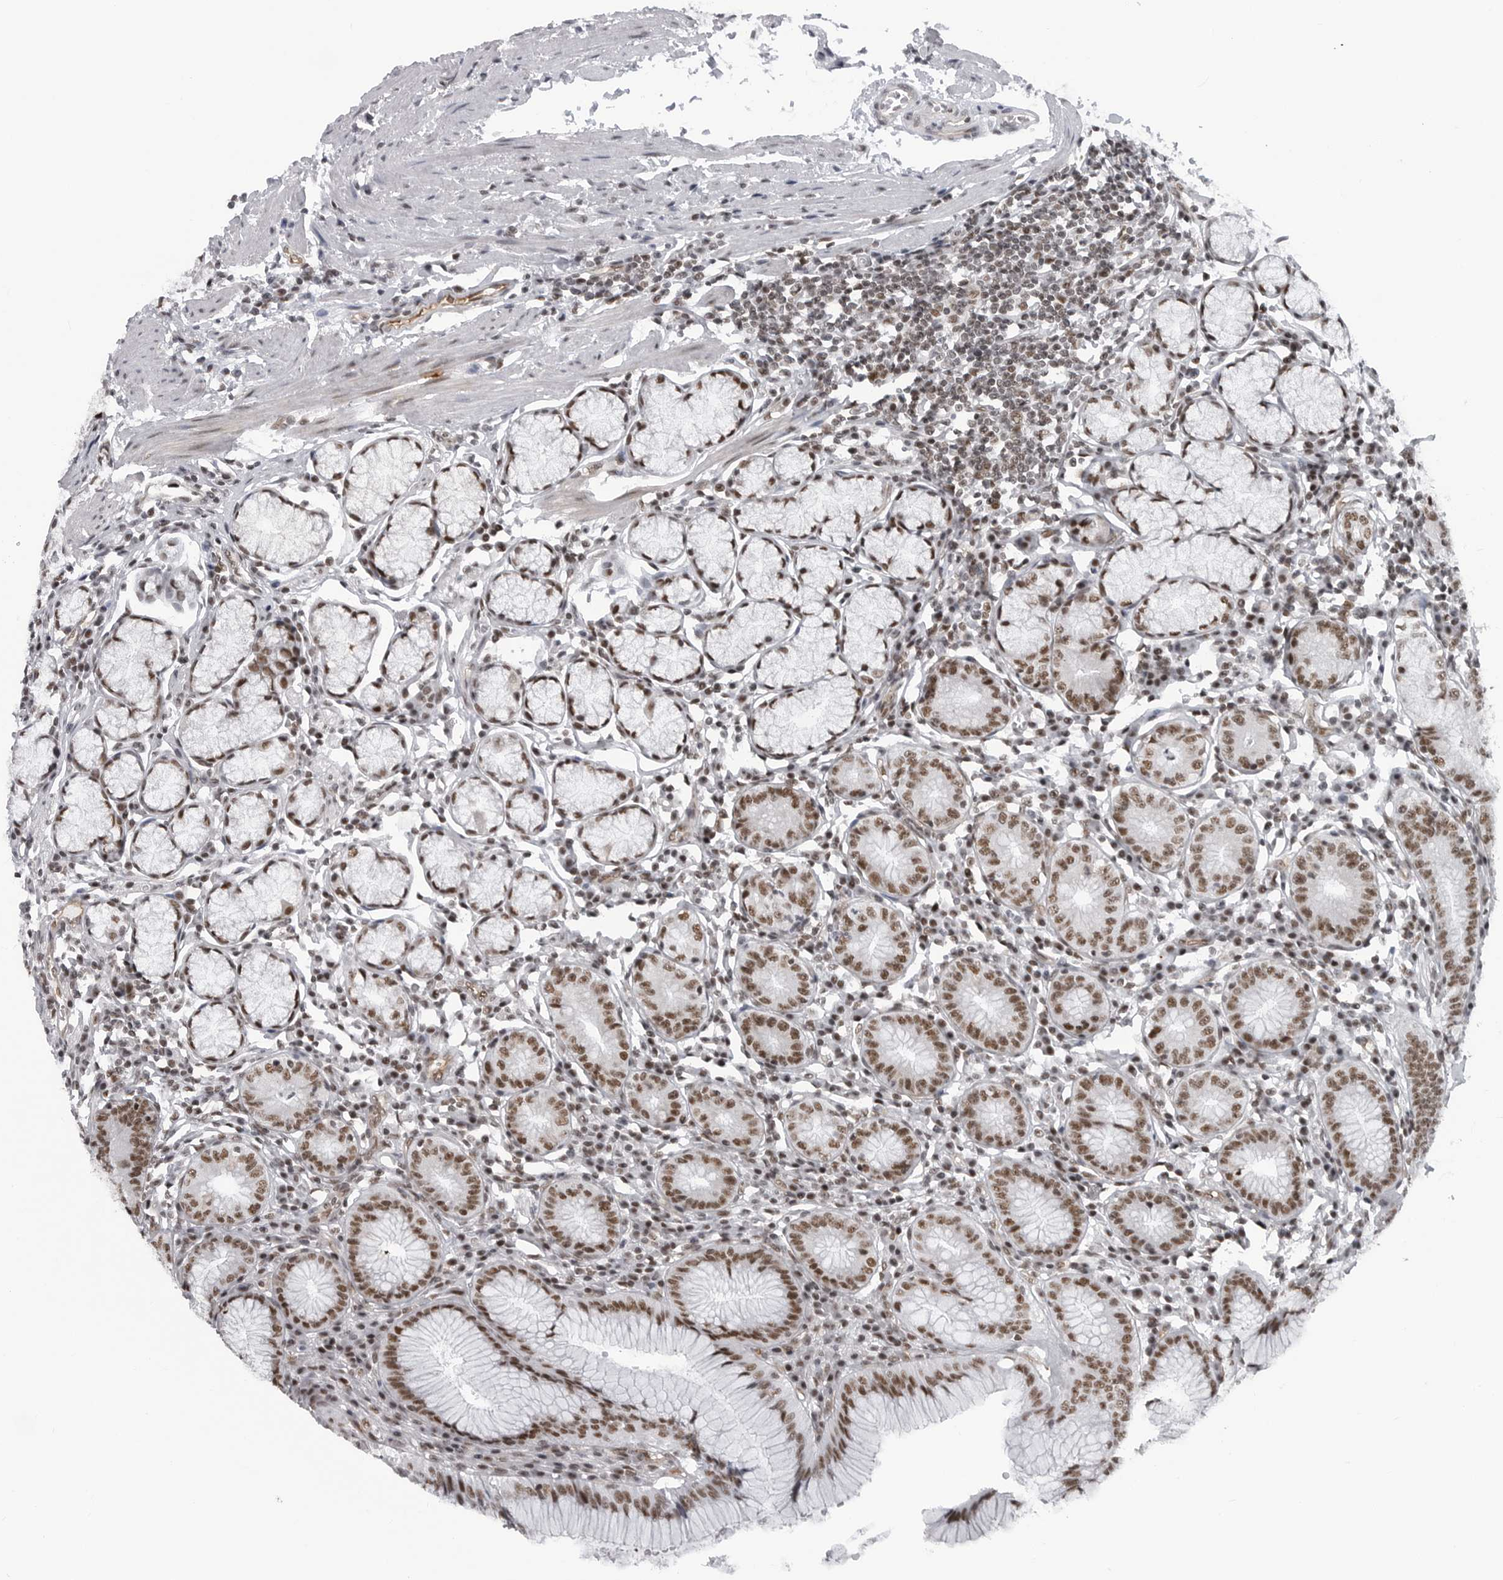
{"staining": {"intensity": "moderate", "quantity": ">75%", "location": "nuclear"}, "tissue": "stomach", "cell_type": "Glandular cells", "image_type": "normal", "snomed": [{"axis": "morphology", "description": "Normal tissue, NOS"}, {"axis": "topography", "description": "Stomach"}], "caption": "Immunohistochemistry photomicrograph of normal stomach: human stomach stained using immunohistochemistry shows medium levels of moderate protein expression localized specifically in the nuclear of glandular cells, appearing as a nuclear brown color.", "gene": "RNF26", "patient": {"sex": "male", "age": 55}}